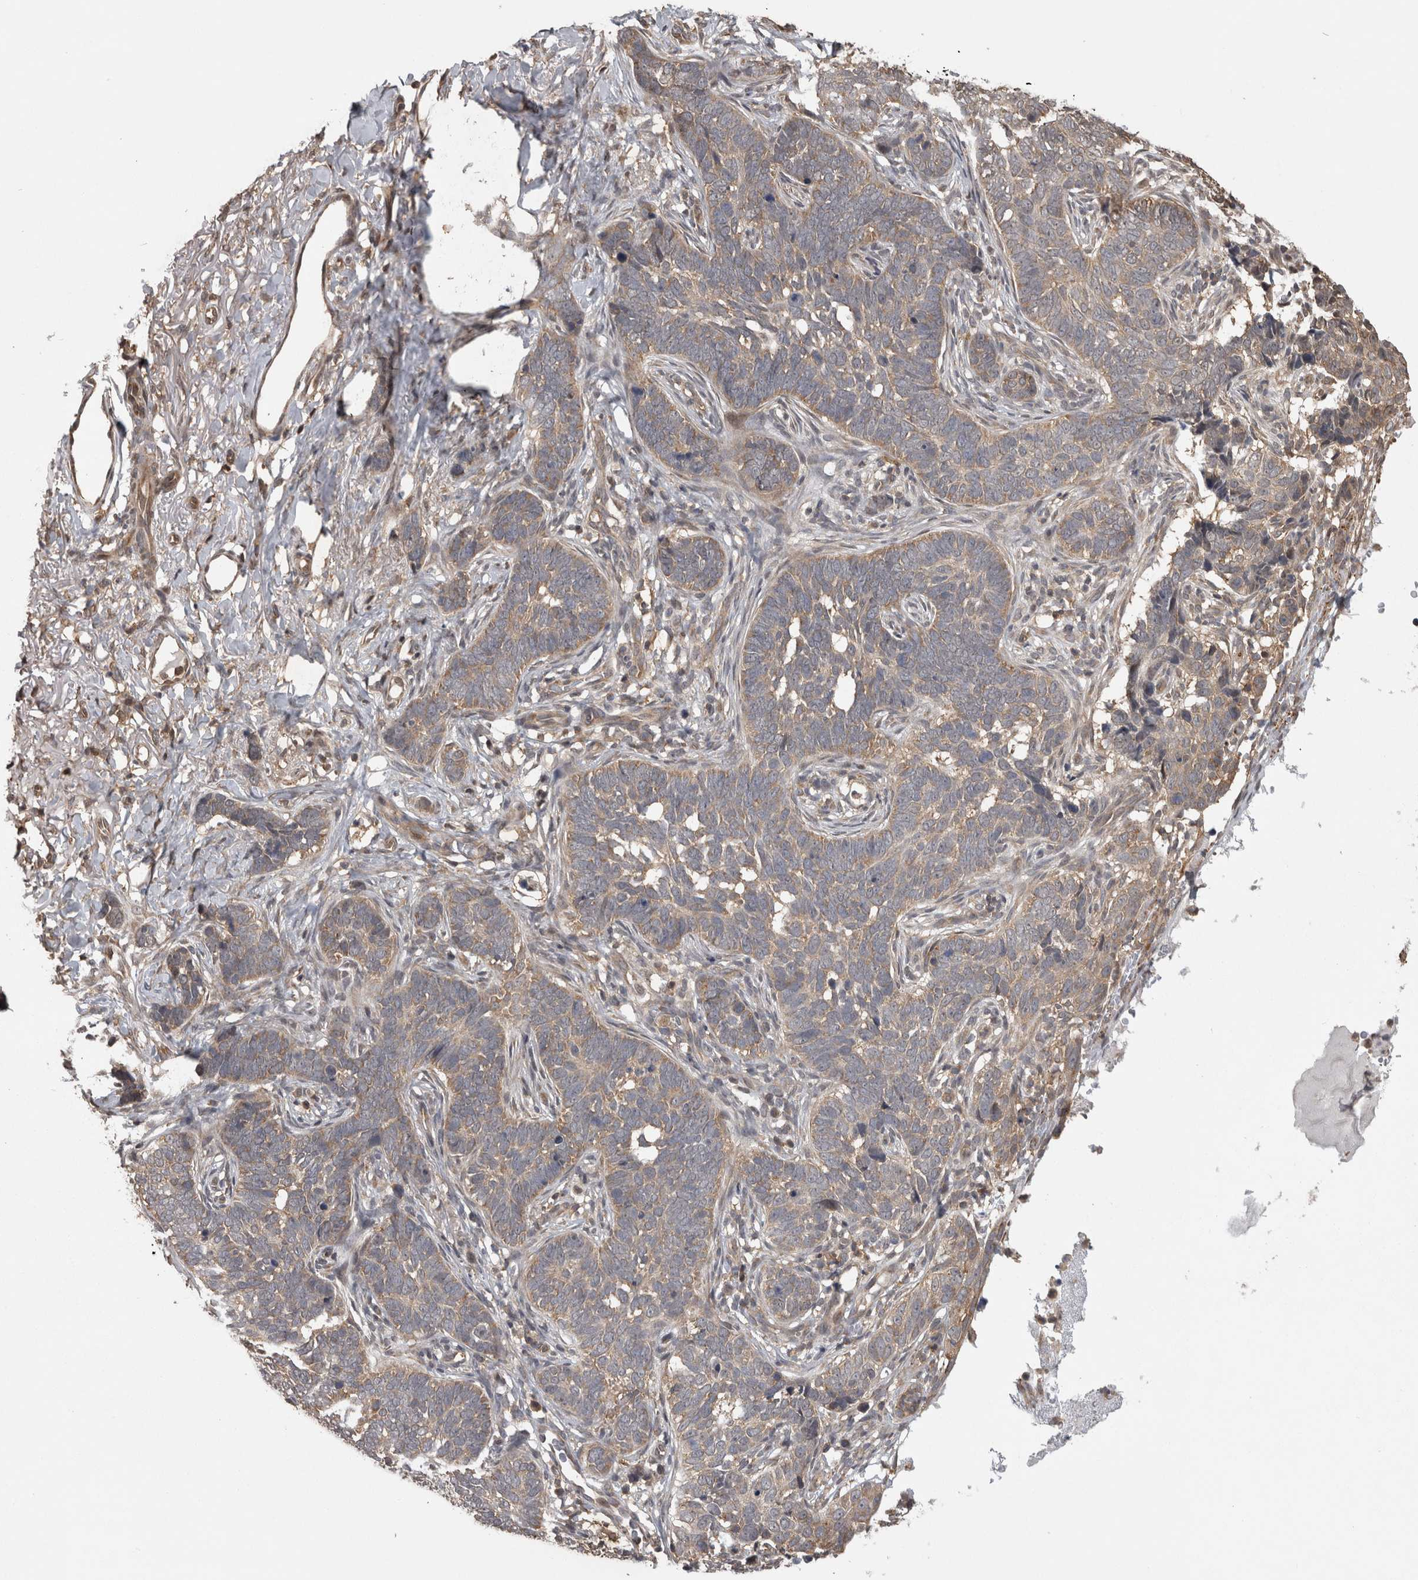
{"staining": {"intensity": "weak", "quantity": ">75%", "location": "cytoplasmic/membranous"}, "tissue": "skin cancer", "cell_type": "Tumor cells", "image_type": "cancer", "snomed": [{"axis": "morphology", "description": "Normal tissue, NOS"}, {"axis": "morphology", "description": "Basal cell carcinoma"}, {"axis": "topography", "description": "Skin"}], "caption": "IHC (DAB) staining of basal cell carcinoma (skin) exhibits weak cytoplasmic/membranous protein staining in about >75% of tumor cells.", "gene": "ATXN2", "patient": {"sex": "male", "age": 77}}